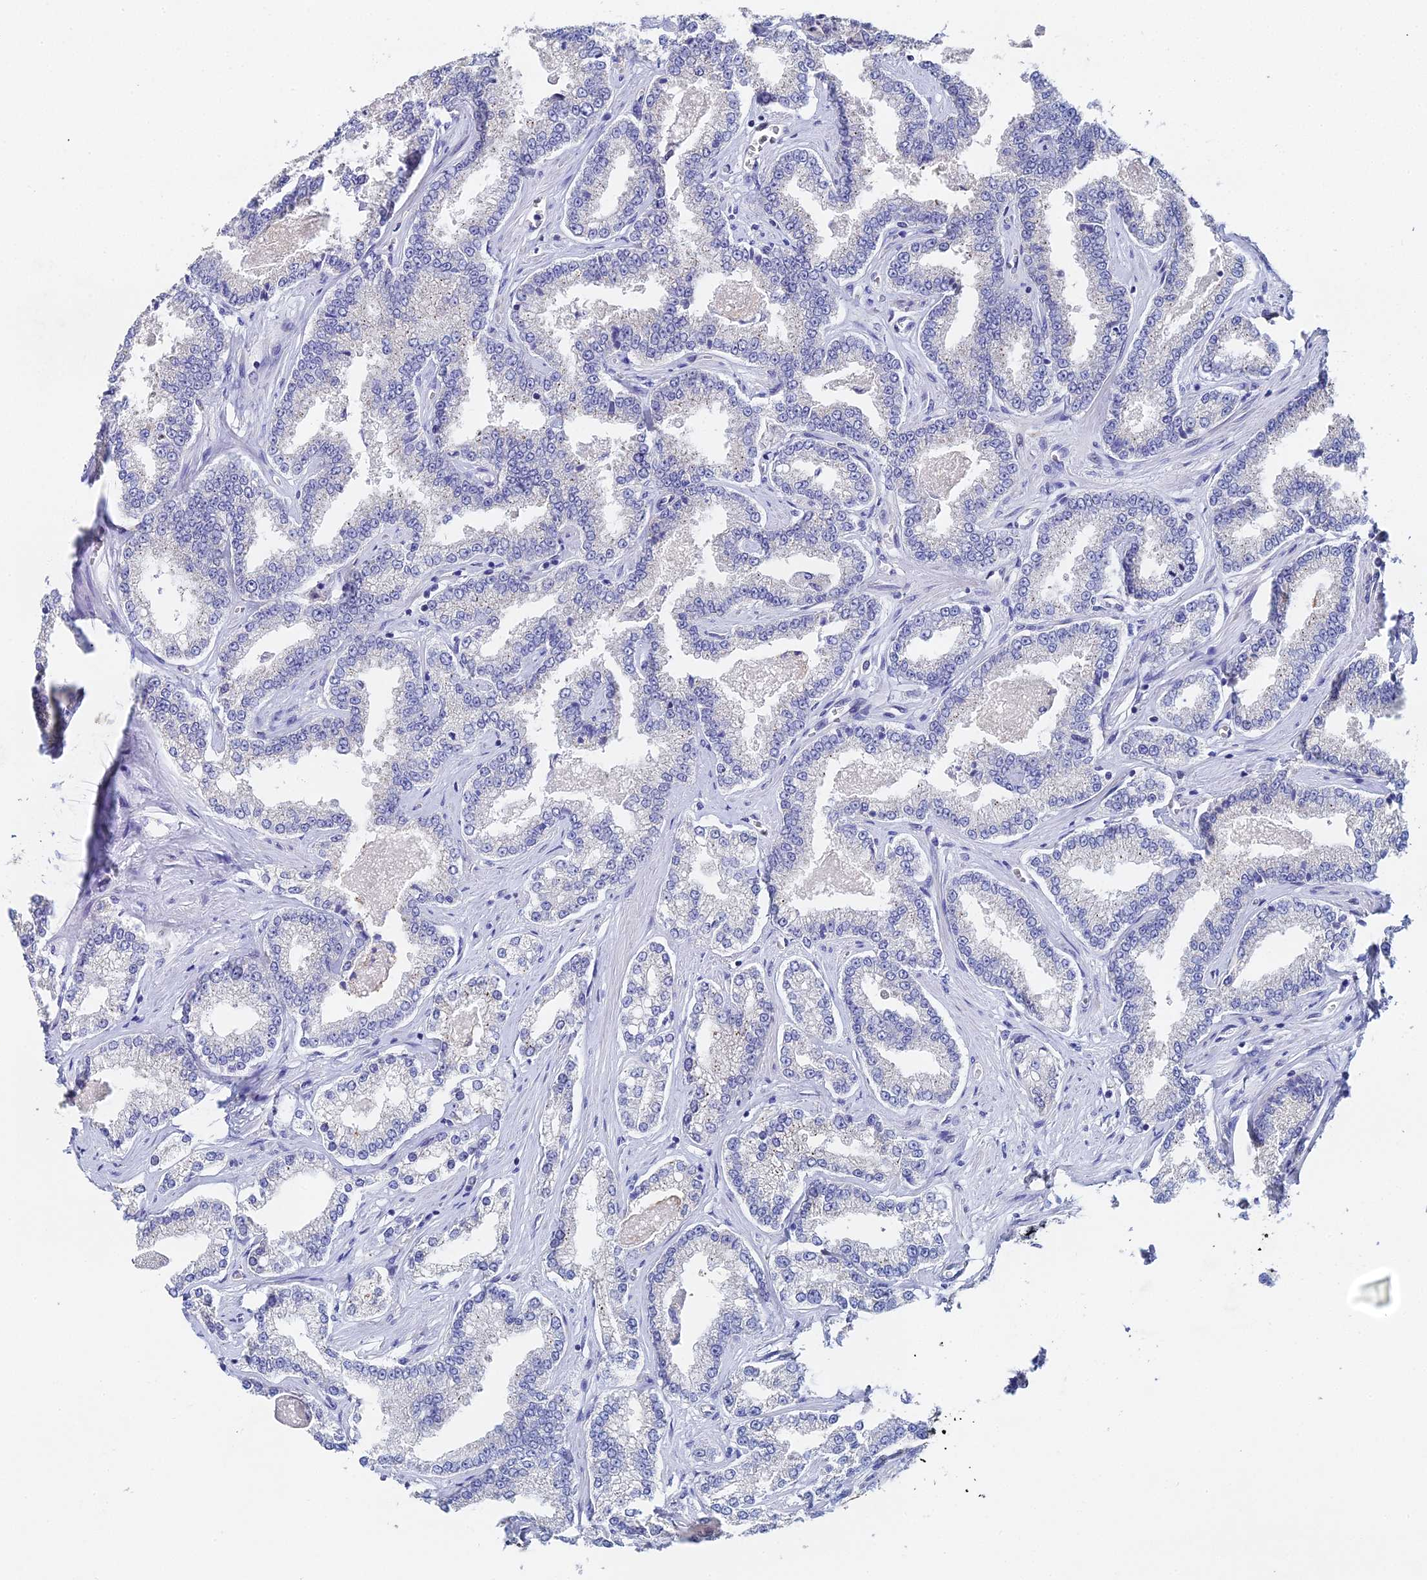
{"staining": {"intensity": "negative", "quantity": "none", "location": "none"}, "tissue": "prostate cancer", "cell_type": "Tumor cells", "image_type": "cancer", "snomed": [{"axis": "morphology", "description": "Normal tissue, NOS"}, {"axis": "morphology", "description": "Adenocarcinoma, High grade"}, {"axis": "topography", "description": "Prostate"}], "caption": "There is no significant staining in tumor cells of prostate cancer (high-grade adenocarcinoma). (DAB (3,3'-diaminobenzidine) immunohistochemistry (IHC), high magnification).", "gene": "ENSG00000268674", "patient": {"sex": "male", "age": 83}}